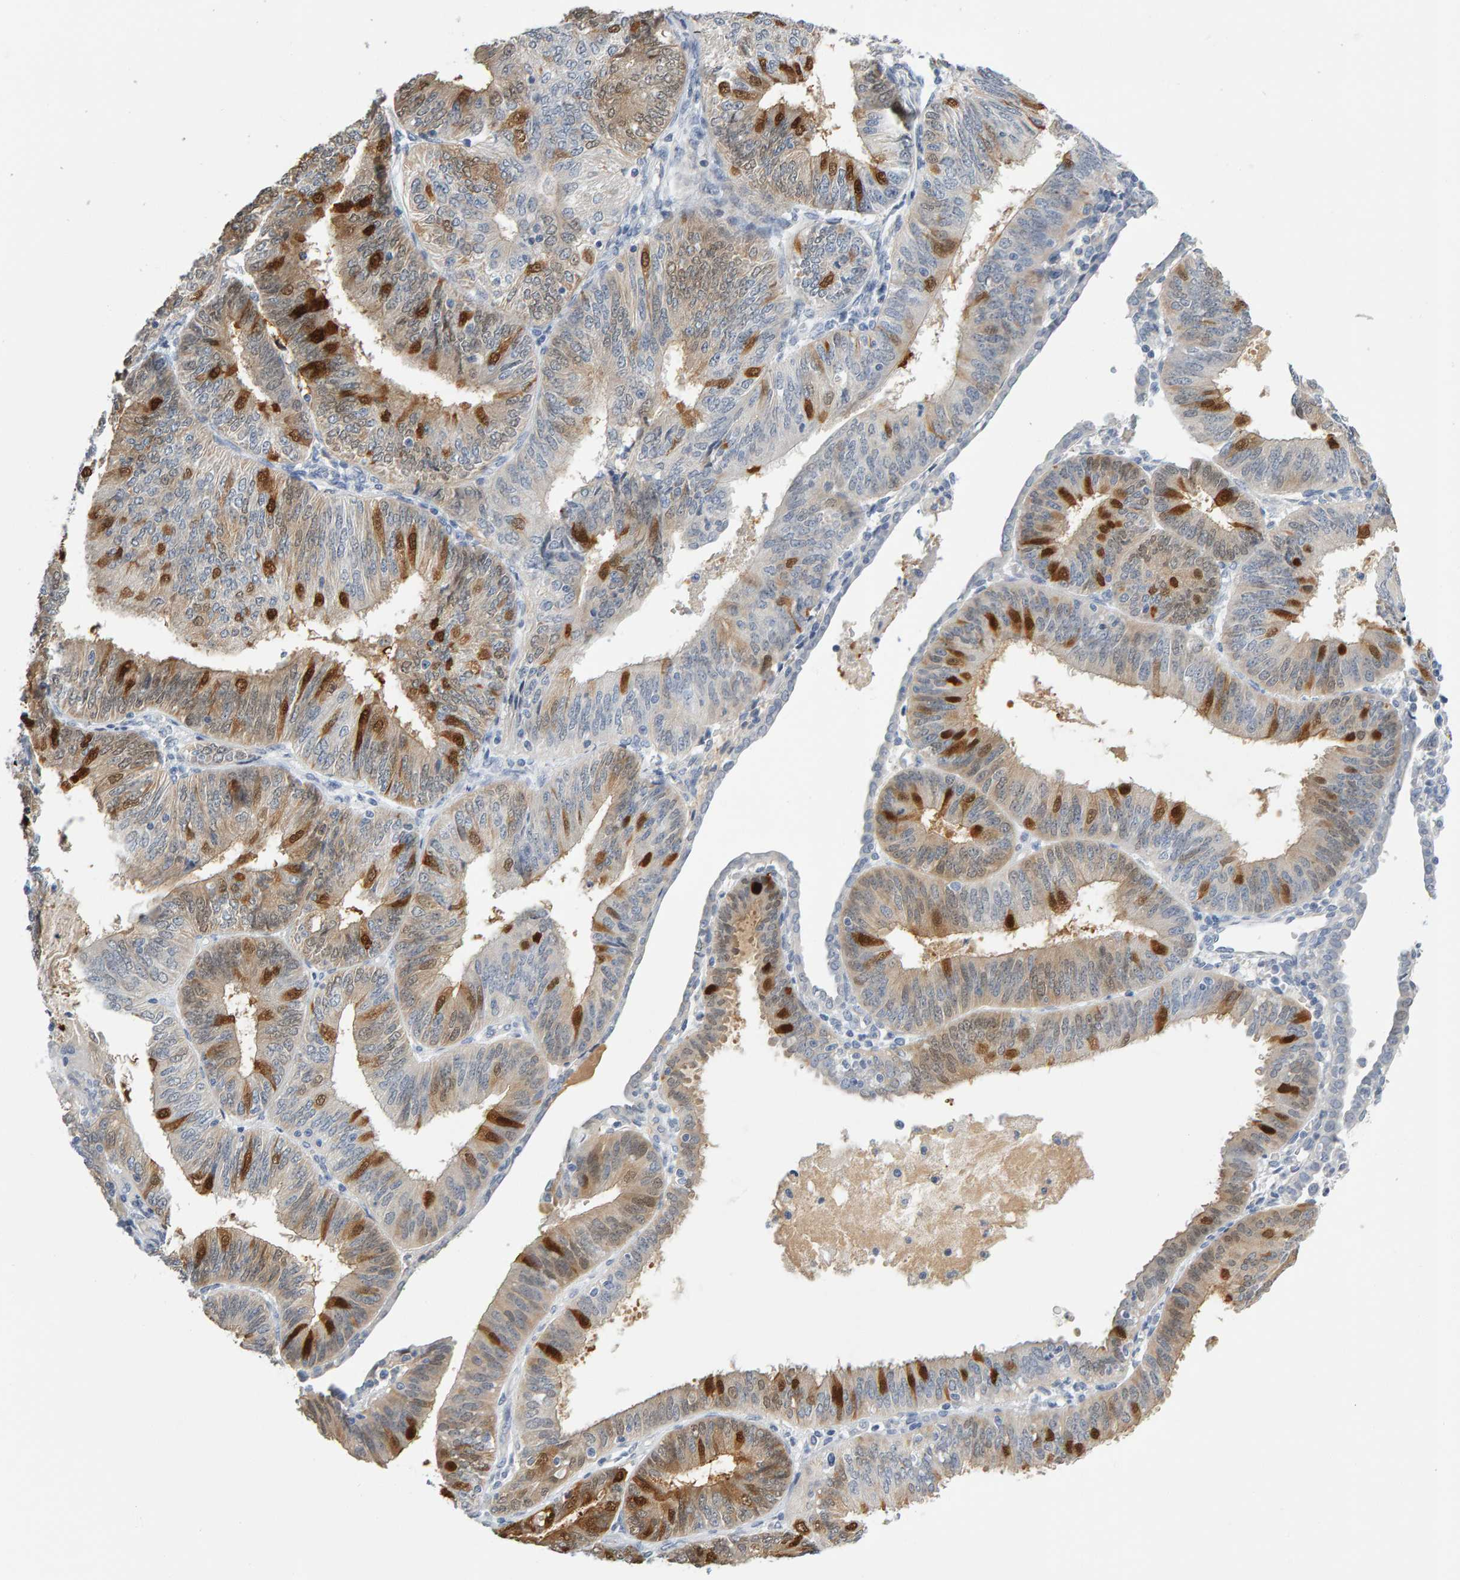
{"staining": {"intensity": "strong", "quantity": "<25%", "location": "cytoplasmic/membranous,nuclear"}, "tissue": "endometrial cancer", "cell_type": "Tumor cells", "image_type": "cancer", "snomed": [{"axis": "morphology", "description": "Adenocarcinoma, NOS"}, {"axis": "topography", "description": "Endometrium"}], "caption": "The histopathology image shows a brown stain indicating the presence of a protein in the cytoplasmic/membranous and nuclear of tumor cells in endometrial adenocarcinoma. Ihc stains the protein of interest in brown and the nuclei are stained blue.", "gene": "CTH", "patient": {"sex": "female", "age": 58}}